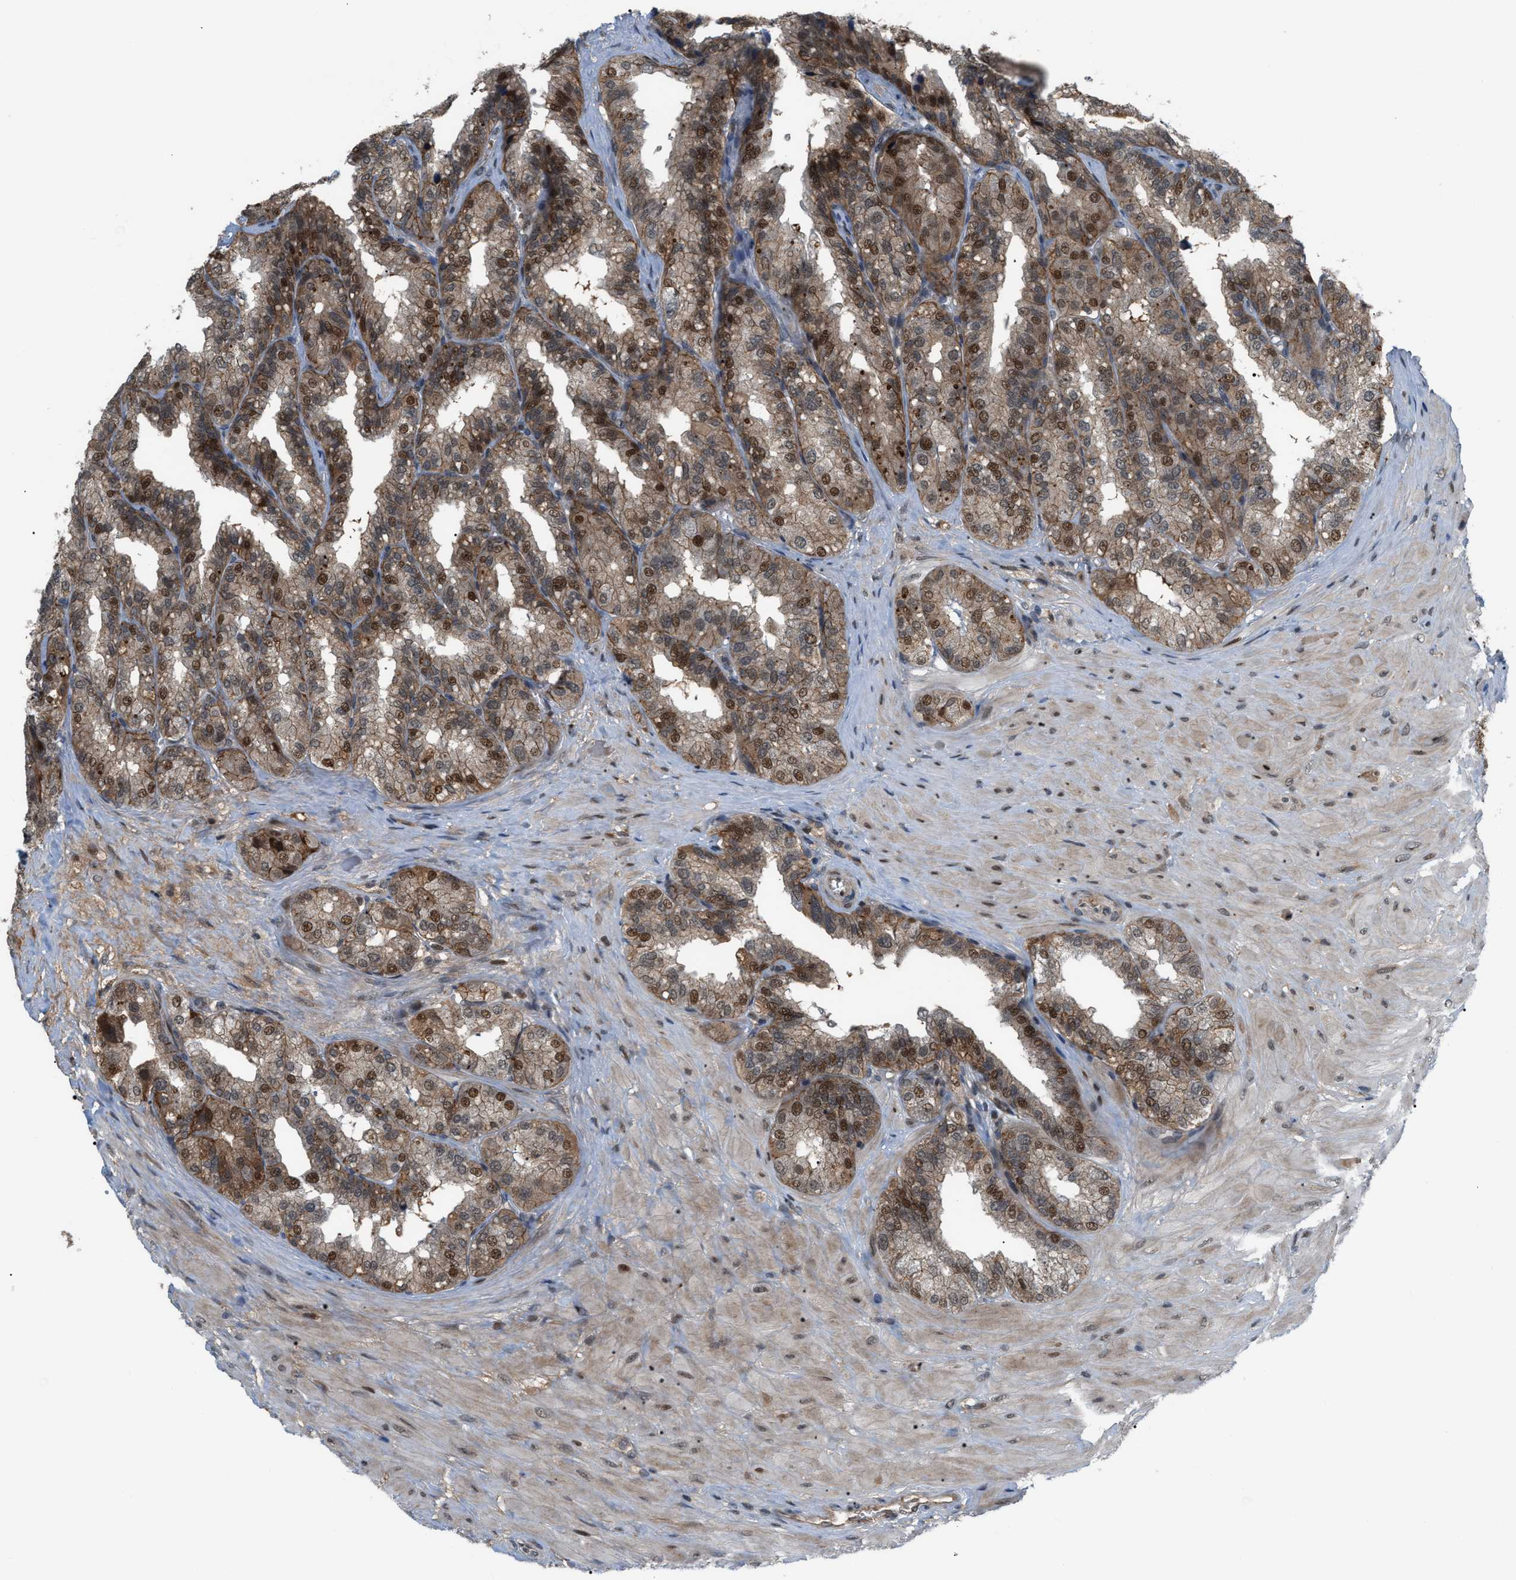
{"staining": {"intensity": "moderate", "quantity": ">75%", "location": "cytoplasmic/membranous,nuclear"}, "tissue": "seminal vesicle", "cell_type": "Glandular cells", "image_type": "normal", "snomed": [{"axis": "morphology", "description": "Normal tissue, NOS"}, {"axis": "topography", "description": "Prostate"}, {"axis": "topography", "description": "Seminal veicle"}], "caption": "A medium amount of moderate cytoplasmic/membranous,nuclear positivity is seen in about >75% of glandular cells in benign seminal vesicle. (brown staining indicates protein expression, while blue staining denotes nuclei).", "gene": "RFFL", "patient": {"sex": "male", "age": 51}}